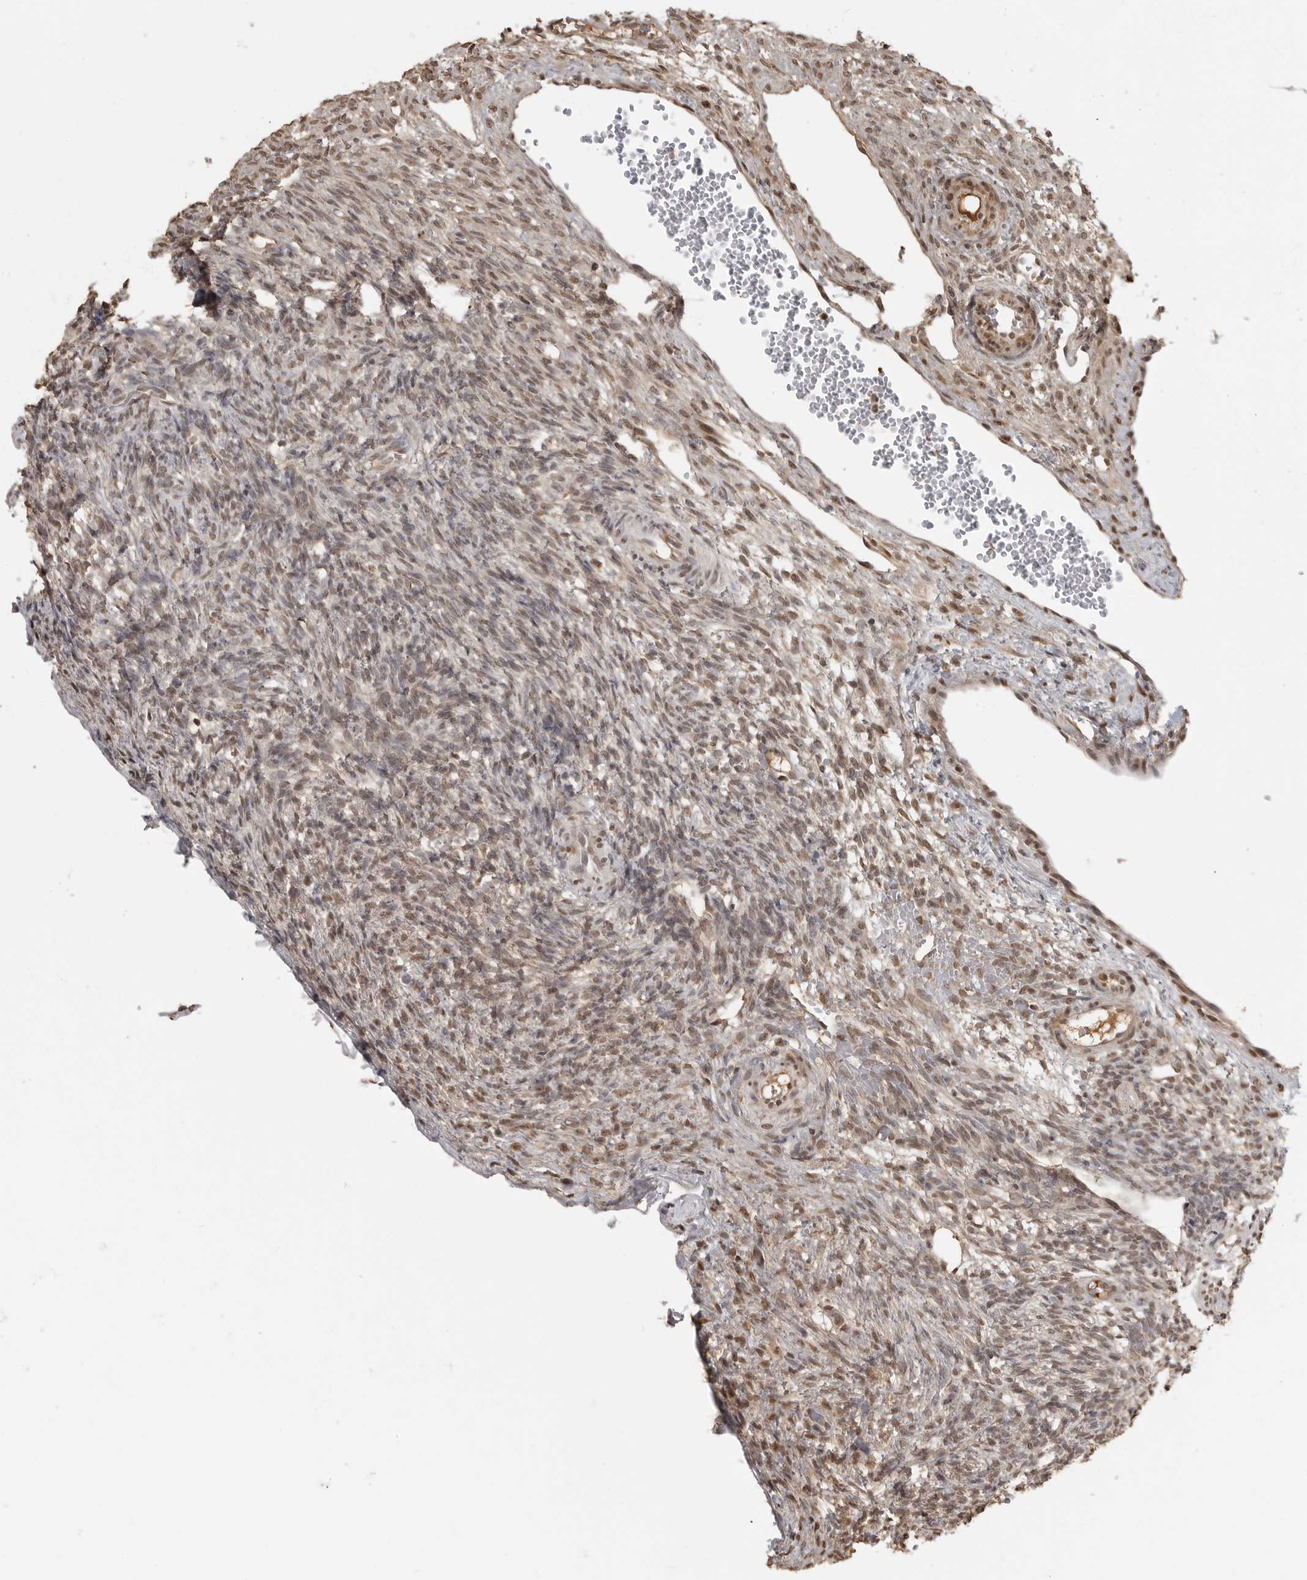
{"staining": {"intensity": "moderate", "quantity": ">75%", "location": "nuclear"}, "tissue": "ovary", "cell_type": "Ovarian stroma cells", "image_type": "normal", "snomed": [{"axis": "morphology", "description": "Normal tissue, NOS"}, {"axis": "topography", "description": "Ovary"}], "caption": "A brown stain labels moderate nuclear staining of a protein in ovarian stroma cells of unremarkable human ovary. (DAB = brown stain, brightfield microscopy at high magnification).", "gene": "CLOCK", "patient": {"sex": "female", "age": 34}}